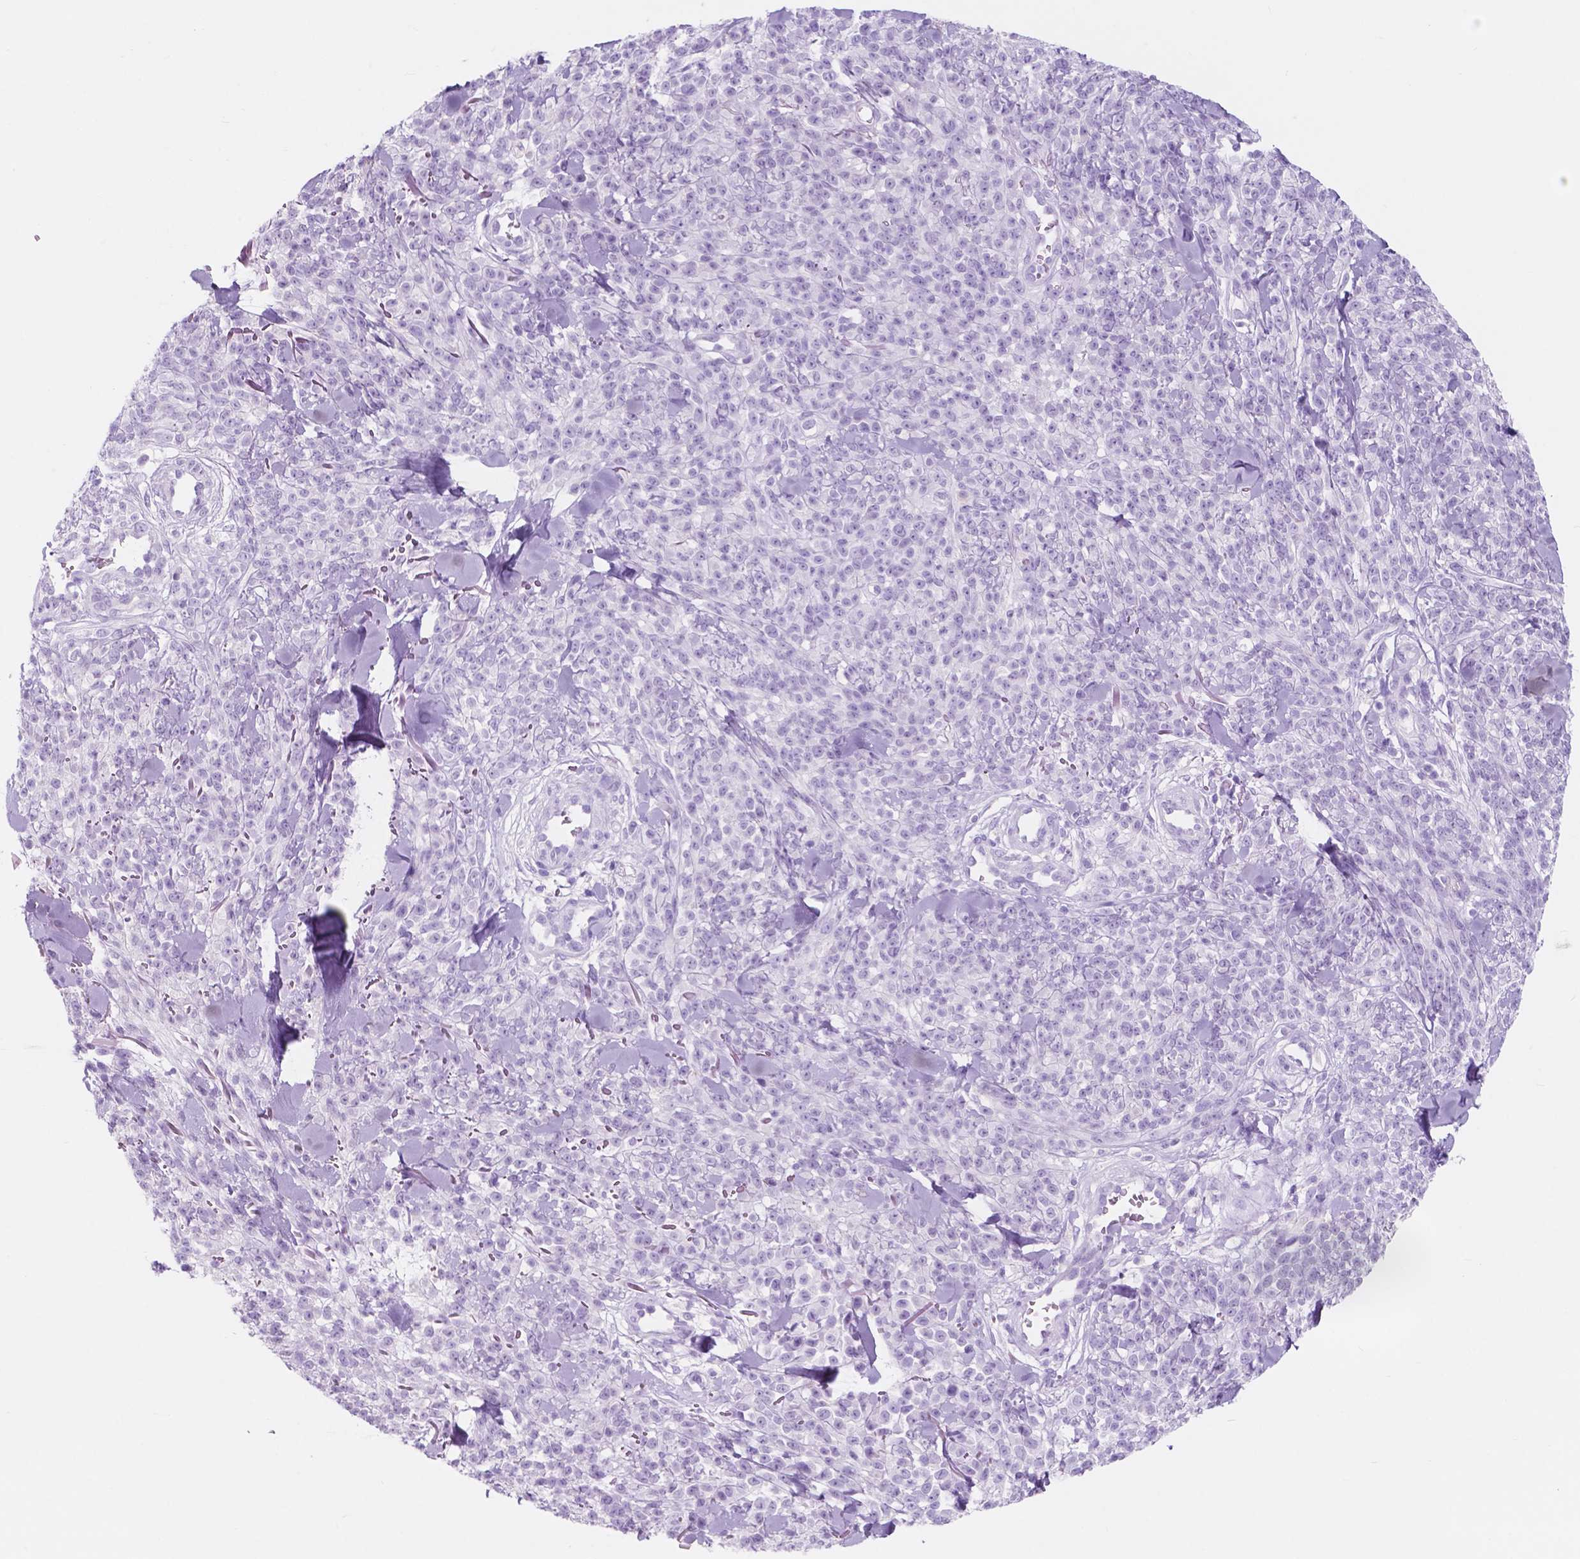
{"staining": {"intensity": "negative", "quantity": "none", "location": "none"}, "tissue": "melanoma", "cell_type": "Tumor cells", "image_type": "cancer", "snomed": [{"axis": "morphology", "description": "Malignant melanoma, NOS"}, {"axis": "topography", "description": "Skin"}, {"axis": "topography", "description": "Skin of trunk"}], "caption": "The immunohistochemistry (IHC) photomicrograph has no significant expression in tumor cells of malignant melanoma tissue.", "gene": "CUZD1", "patient": {"sex": "male", "age": 74}}